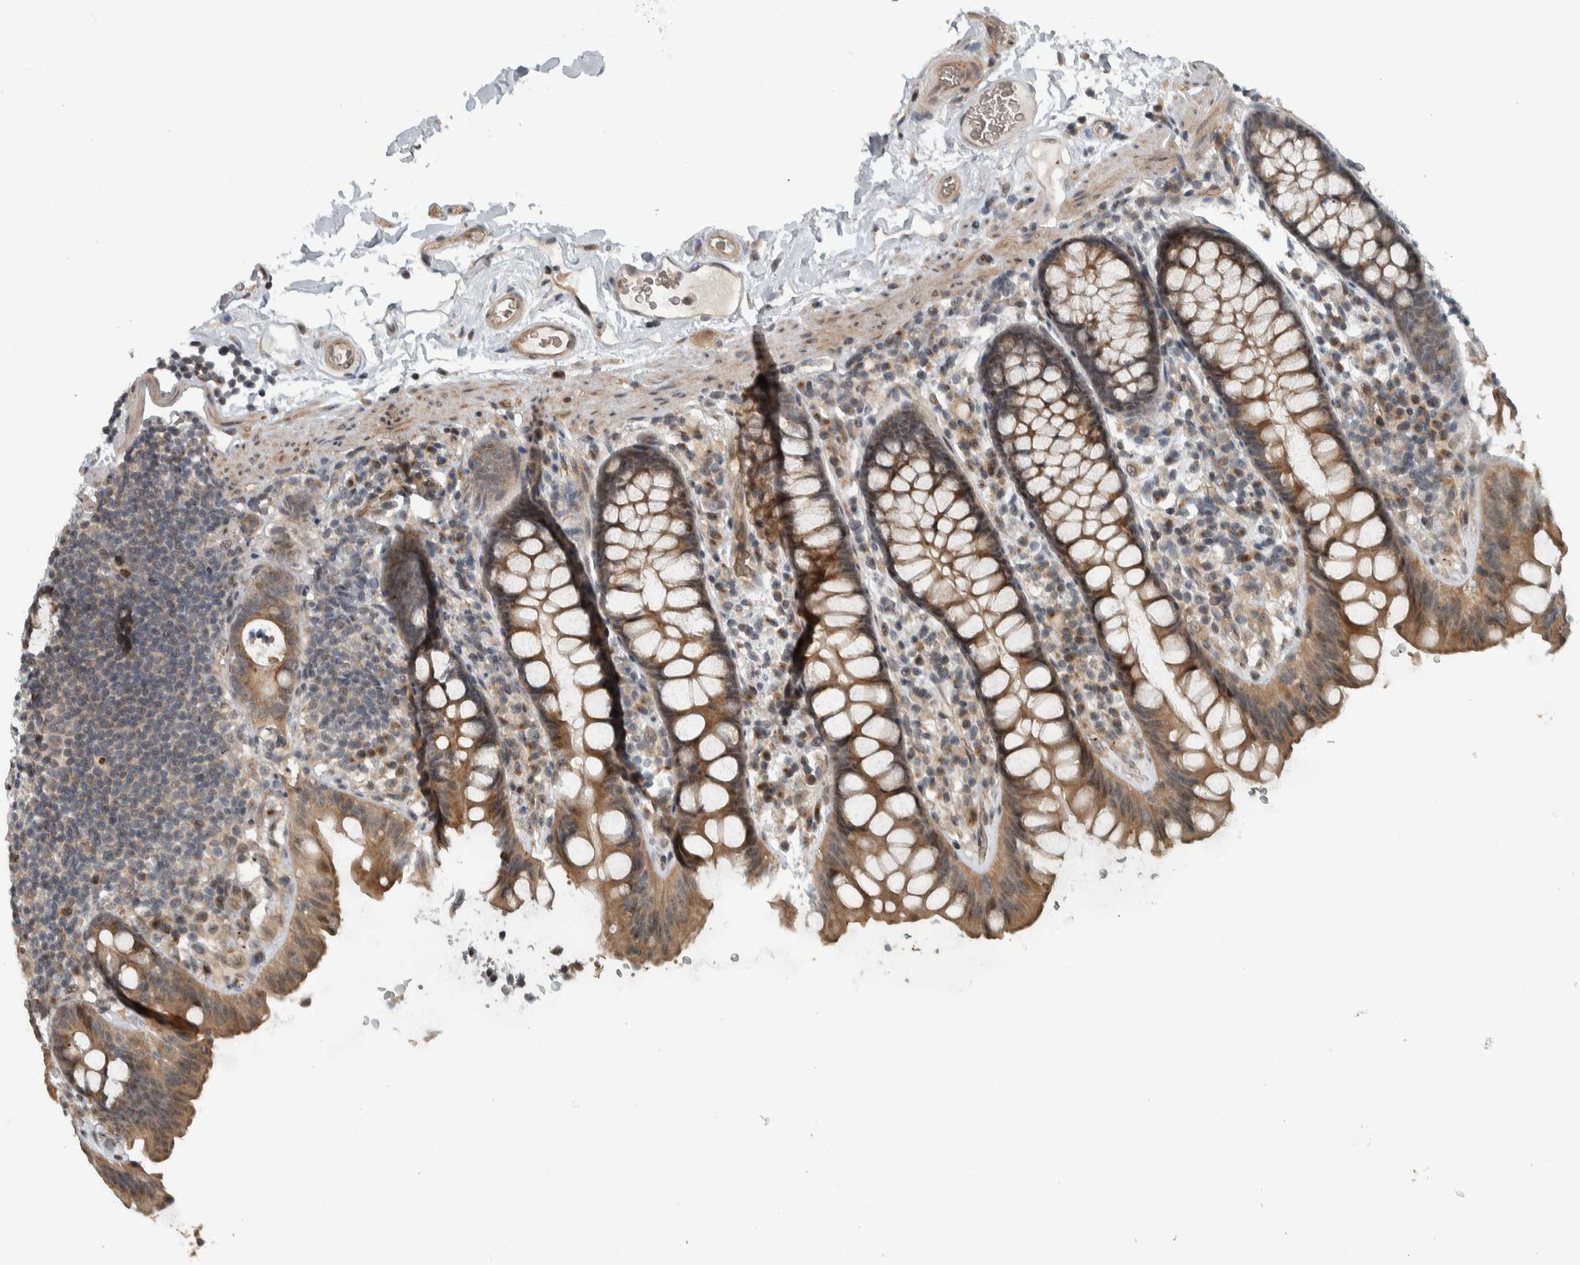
{"staining": {"intensity": "moderate", "quantity": ">75%", "location": "cytoplasmic/membranous"}, "tissue": "colon", "cell_type": "Endothelial cells", "image_type": "normal", "snomed": [{"axis": "morphology", "description": "Normal tissue, NOS"}, {"axis": "topography", "description": "Colon"}], "caption": "Normal colon exhibits moderate cytoplasmic/membranous expression in approximately >75% of endothelial cells, visualized by immunohistochemistry. (DAB IHC with brightfield microscopy, high magnification).", "gene": "NAPG", "patient": {"sex": "female", "age": 80}}